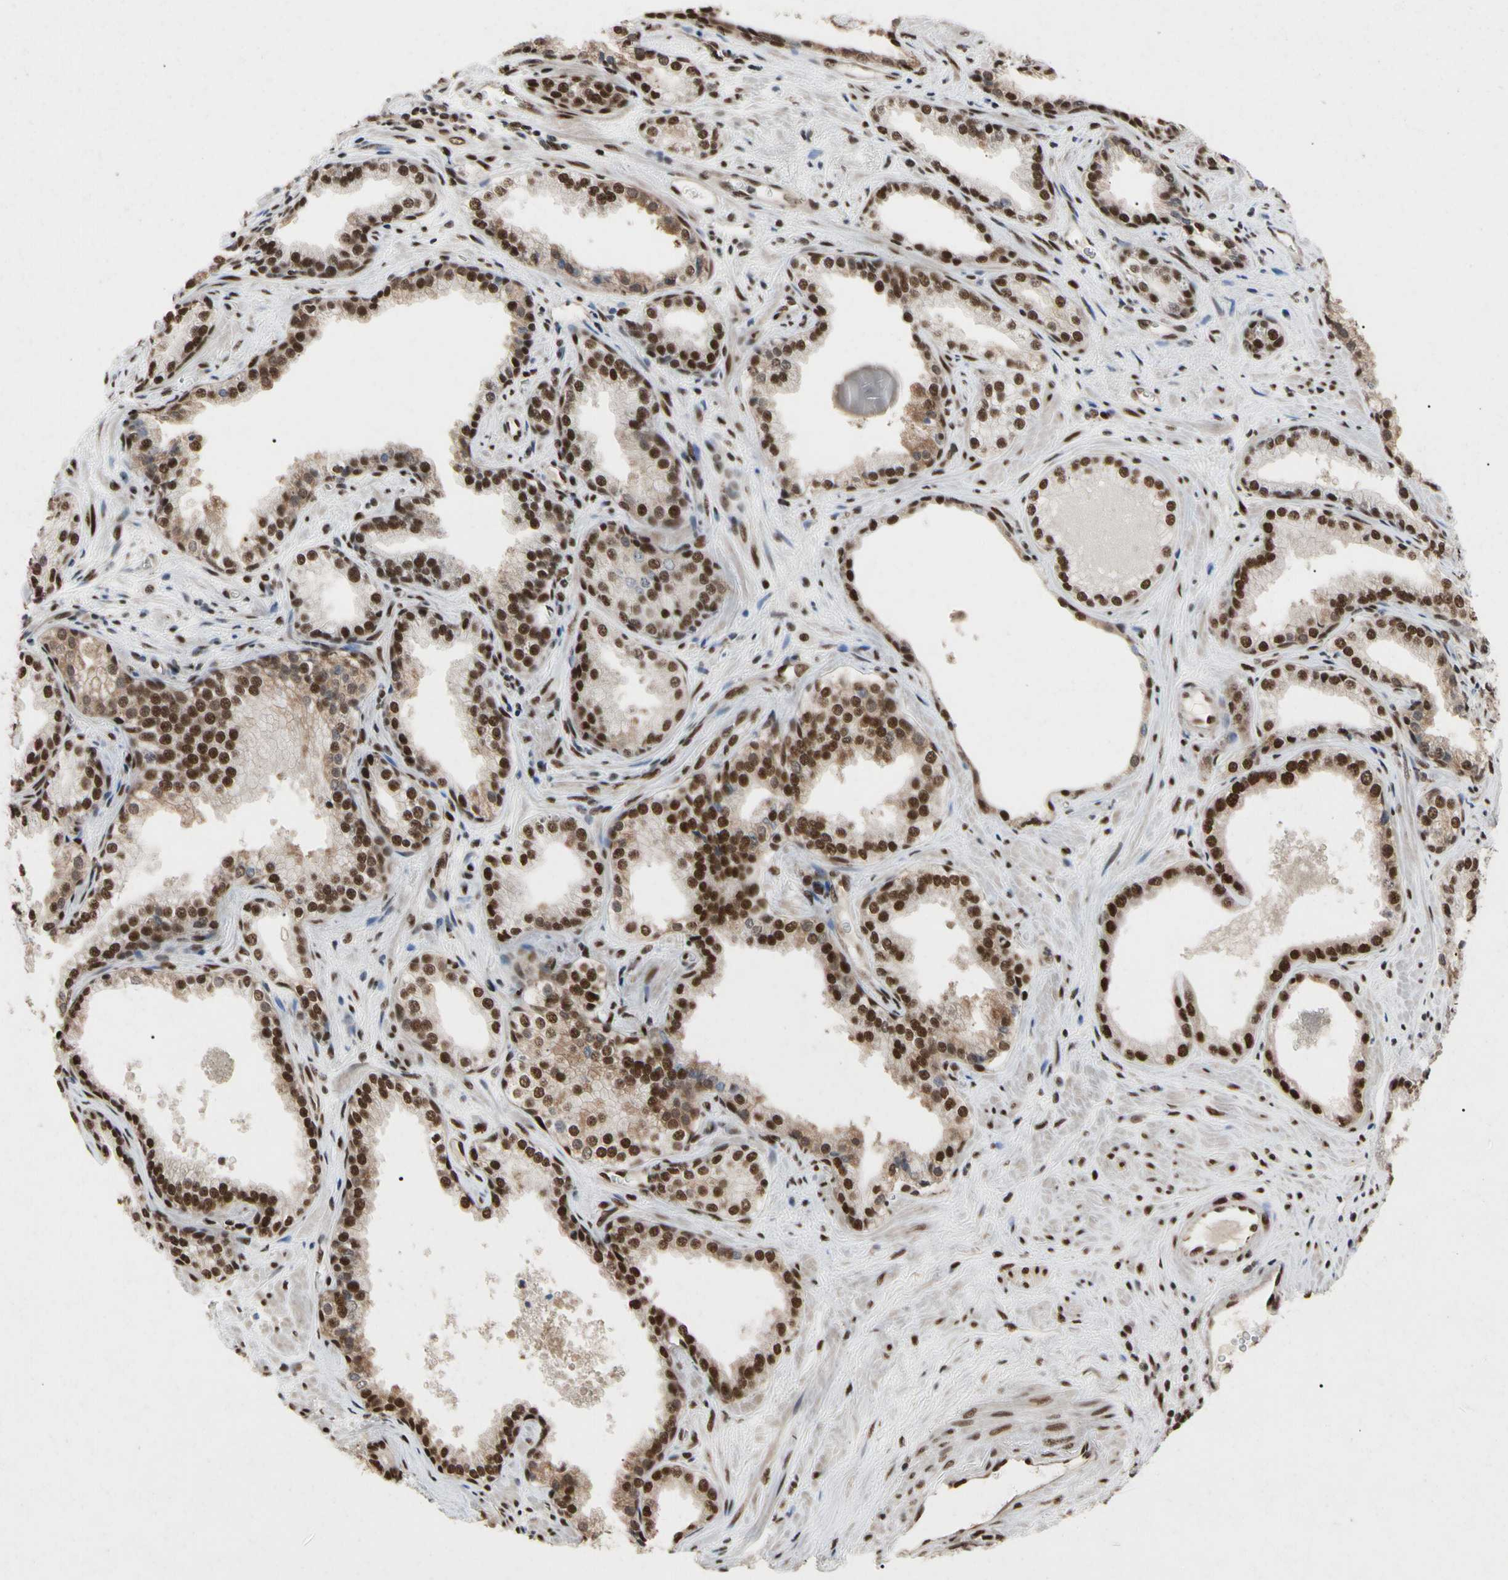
{"staining": {"intensity": "strong", "quantity": ">75%", "location": "cytoplasmic/membranous,nuclear"}, "tissue": "prostate cancer", "cell_type": "Tumor cells", "image_type": "cancer", "snomed": [{"axis": "morphology", "description": "Adenocarcinoma, Low grade"}, {"axis": "topography", "description": "Prostate"}], "caption": "Low-grade adenocarcinoma (prostate) was stained to show a protein in brown. There is high levels of strong cytoplasmic/membranous and nuclear staining in about >75% of tumor cells.", "gene": "FAM98B", "patient": {"sex": "male", "age": 60}}